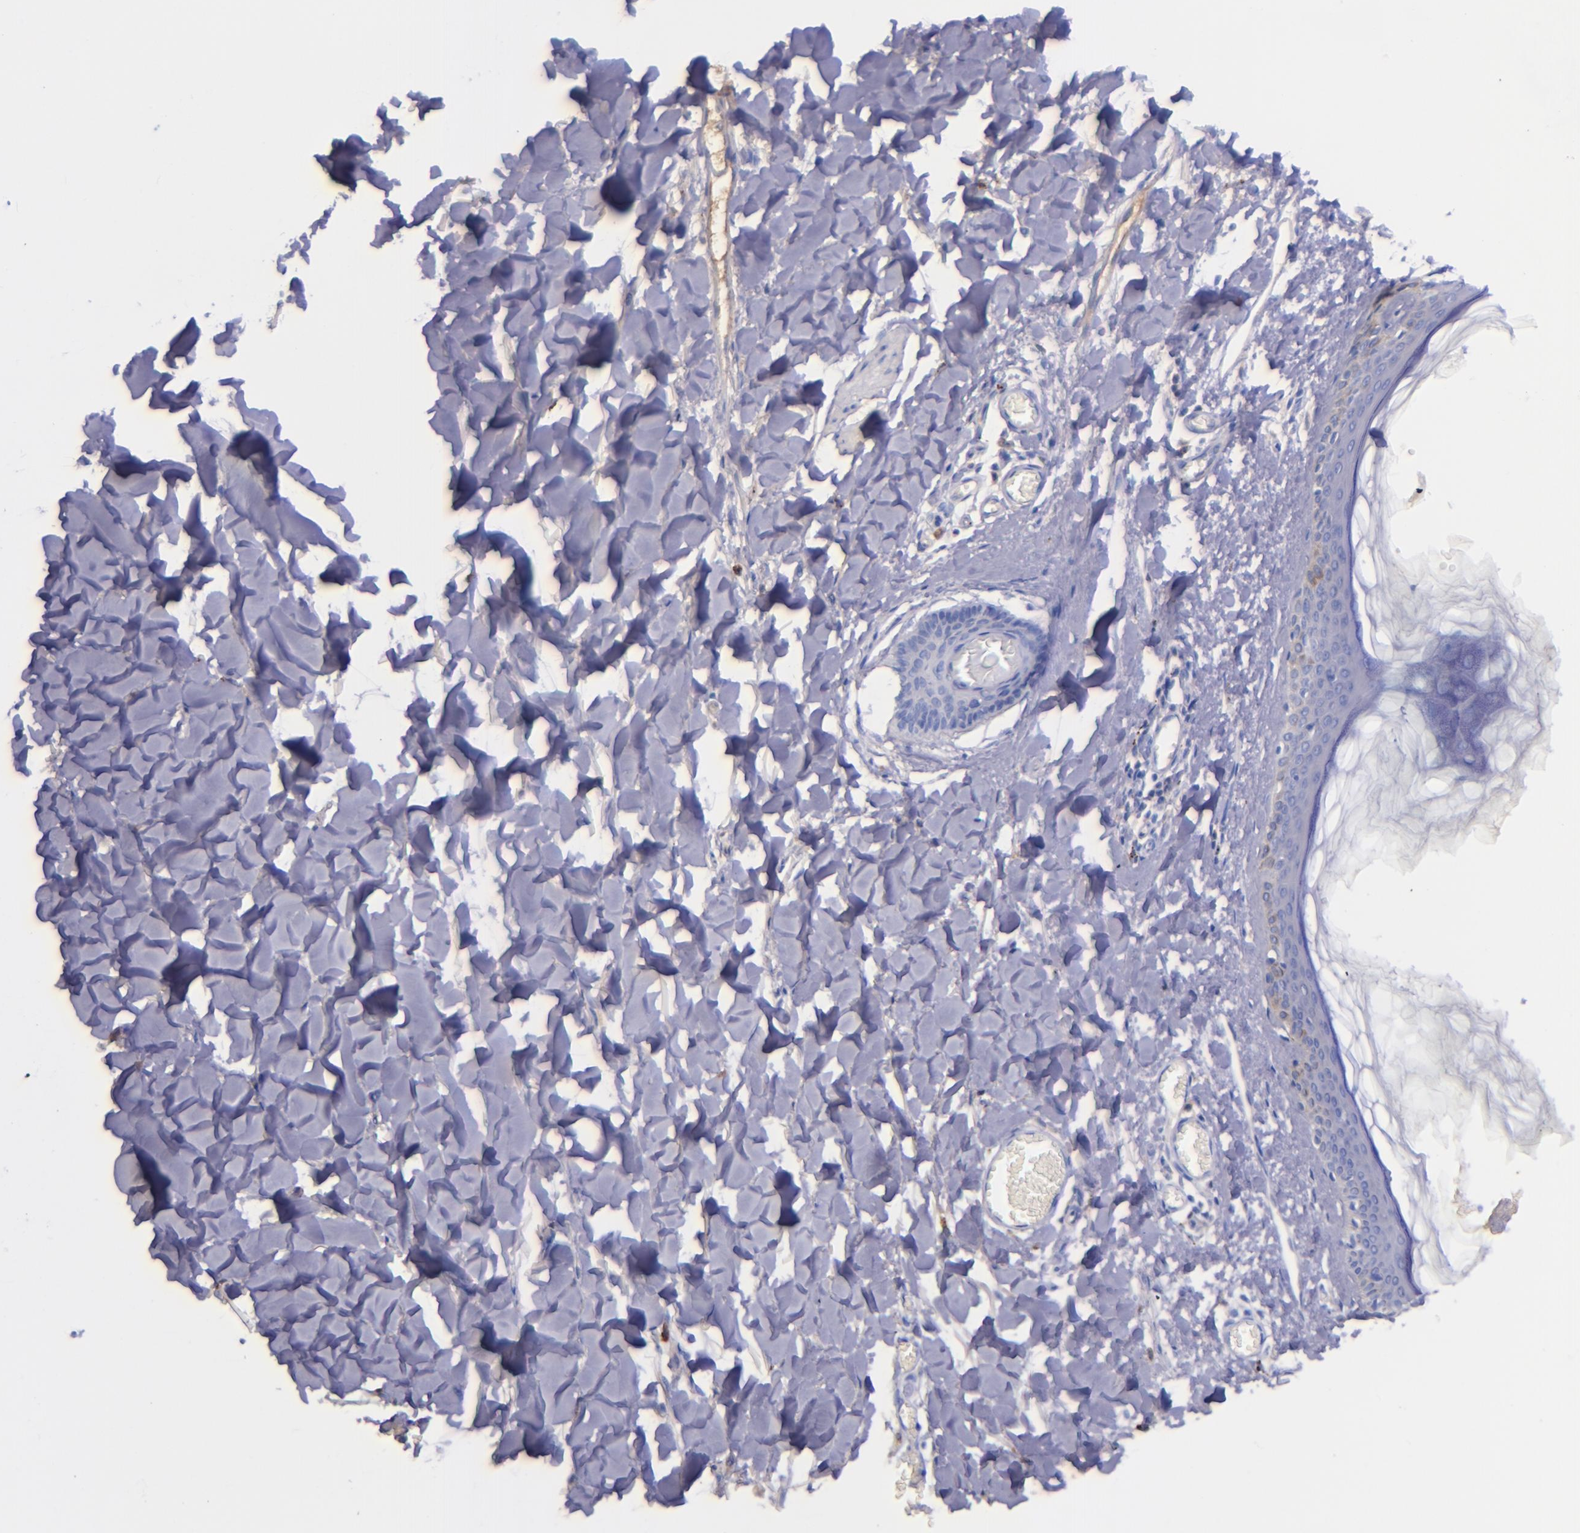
{"staining": {"intensity": "negative", "quantity": "none", "location": "none"}, "tissue": "skin", "cell_type": "Fibroblasts", "image_type": "normal", "snomed": [{"axis": "morphology", "description": "Normal tissue, NOS"}, {"axis": "morphology", "description": "Sarcoma, NOS"}, {"axis": "topography", "description": "Skin"}, {"axis": "topography", "description": "Soft tissue"}], "caption": "Immunohistochemistry of benign skin exhibits no positivity in fibroblasts.", "gene": "KNG1", "patient": {"sex": "female", "age": 51}}